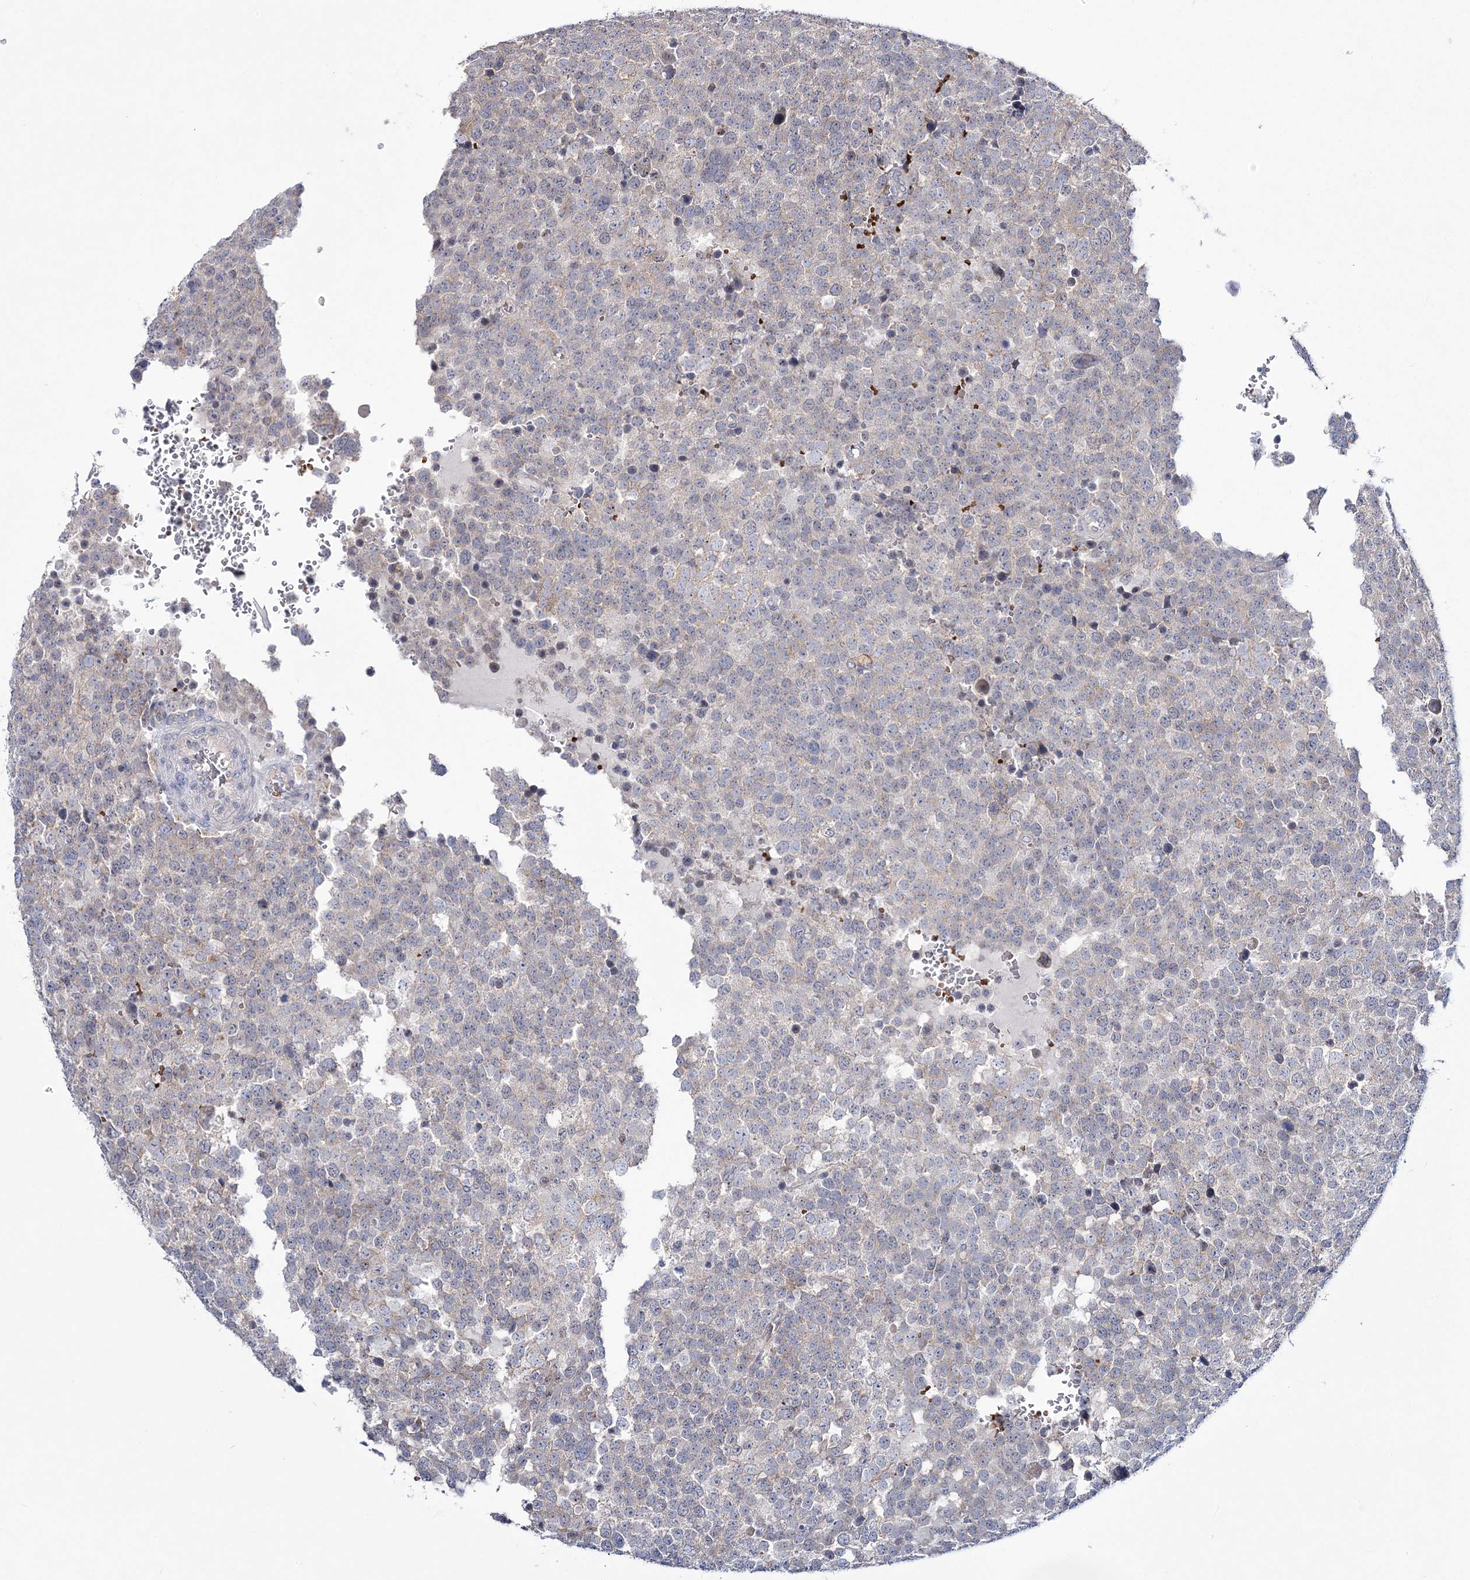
{"staining": {"intensity": "negative", "quantity": "none", "location": "none"}, "tissue": "testis cancer", "cell_type": "Tumor cells", "image_type": "cancer", "snomed": [{"axis": "morphology", "description": "Seminoma, NOS"}, {"axis": "topography", "description": "Testis"}], "caption": "Immunohistochemistry photomicrograph of neoplastic tissue: testis seminoma stained with DAB (3,3'-diaminobenzidine) reveals no significant protein staining in tumor cells.", "gene": "ATP11B", "patient": {"sex": "male", "age": 71}}